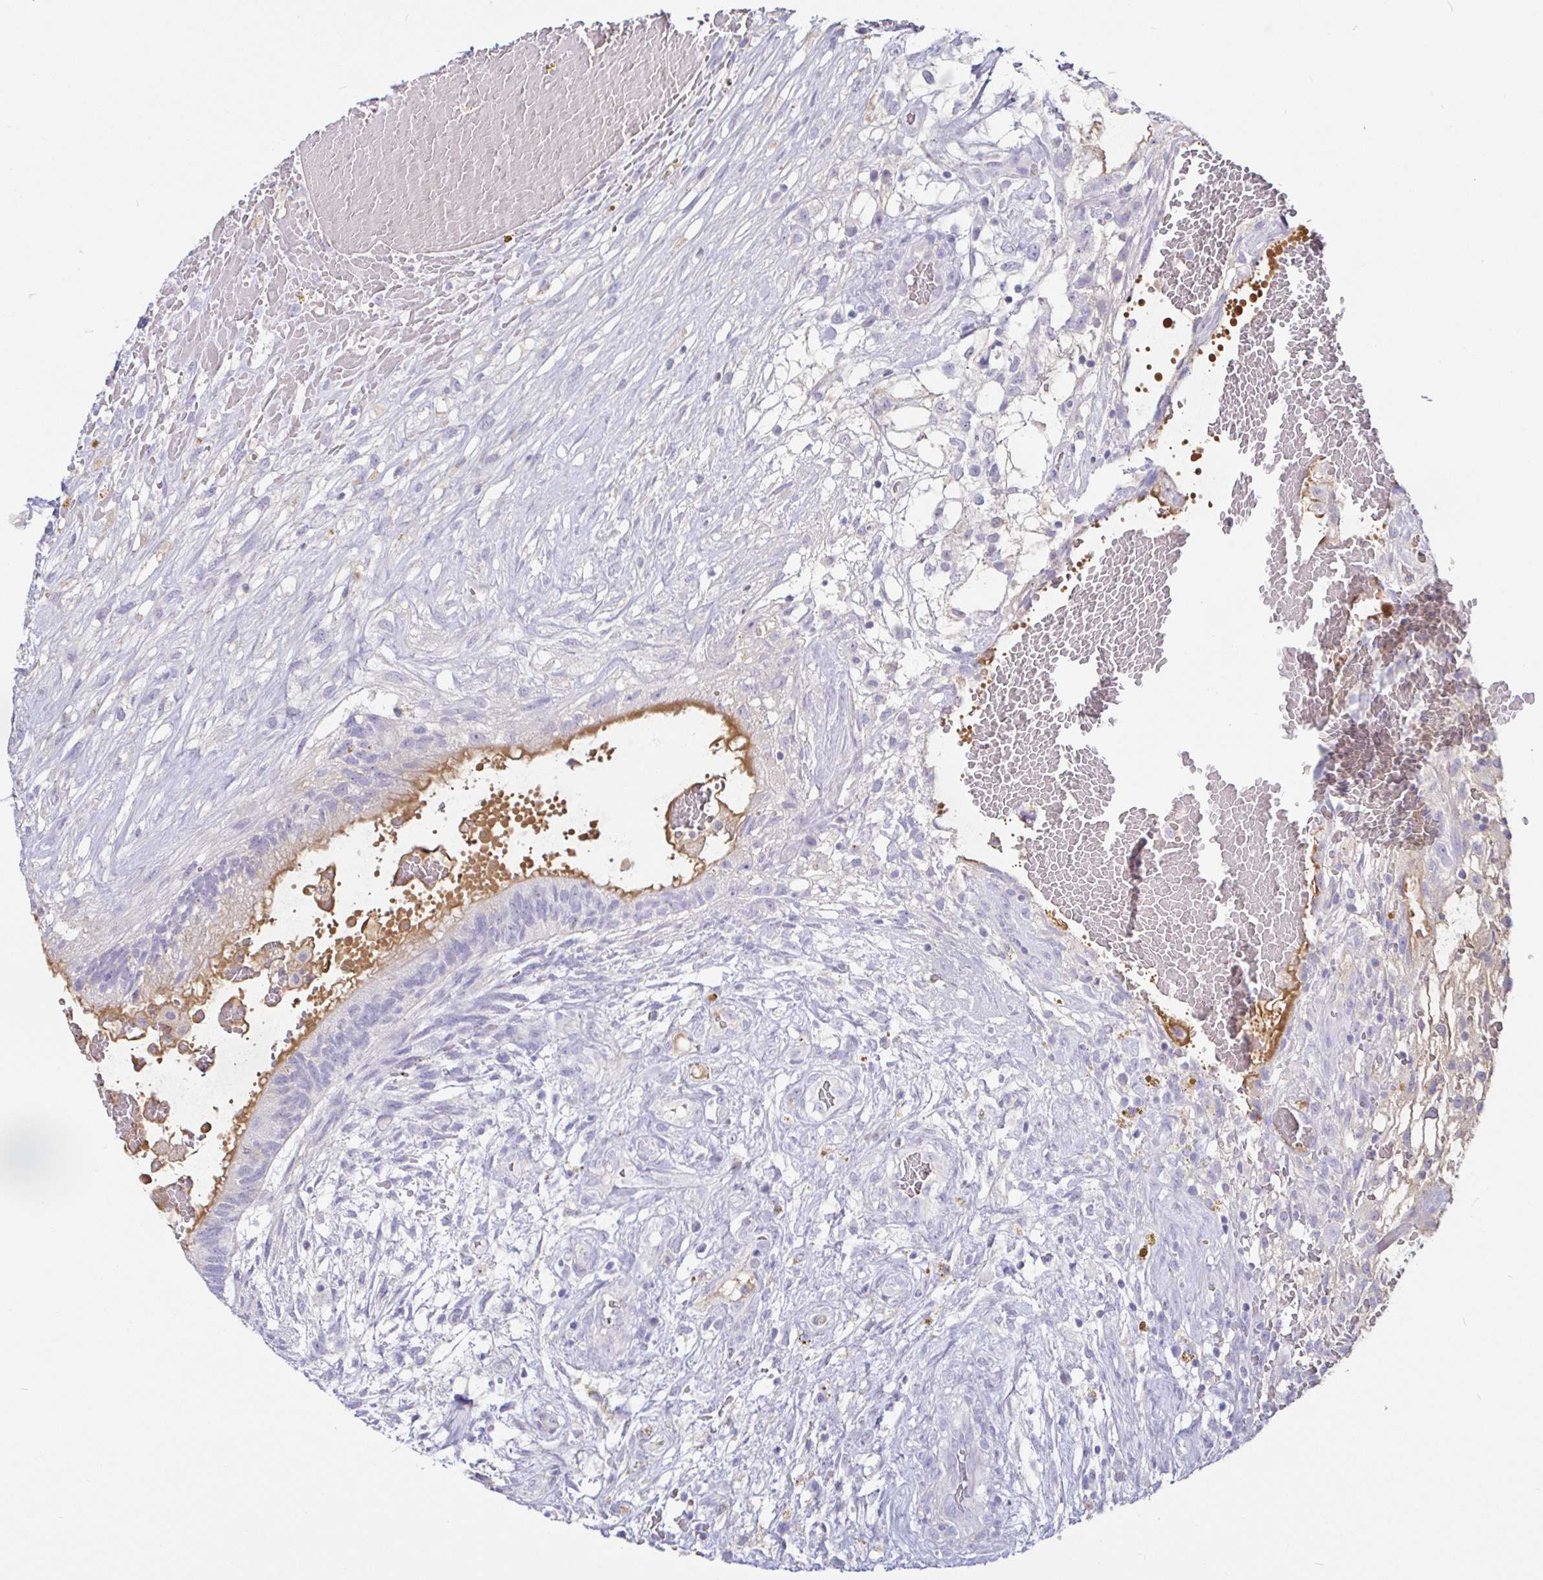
{"staining": {"intensity": "weak", "quantity": "<25%", "location": "cytoplasmic/membranous"}, "tissue": "testis cancer", "cell_type": "Tumor cells", "image_type": "cancer", "snomed": [{"axis": "morphology", "description": "Normal tissue, NOS"}, {"axis": "morphology", "description": "Carcinoma, Embryonal, NOS"}, {"axis": "topography", "description": "Testis"}], "caption": "Immunohistochemistry (IHC) of testis cancer exhibits no positivity in tumor cells.", "gene": "SAA4", "patient": {"sex": "male", "age": 32}}